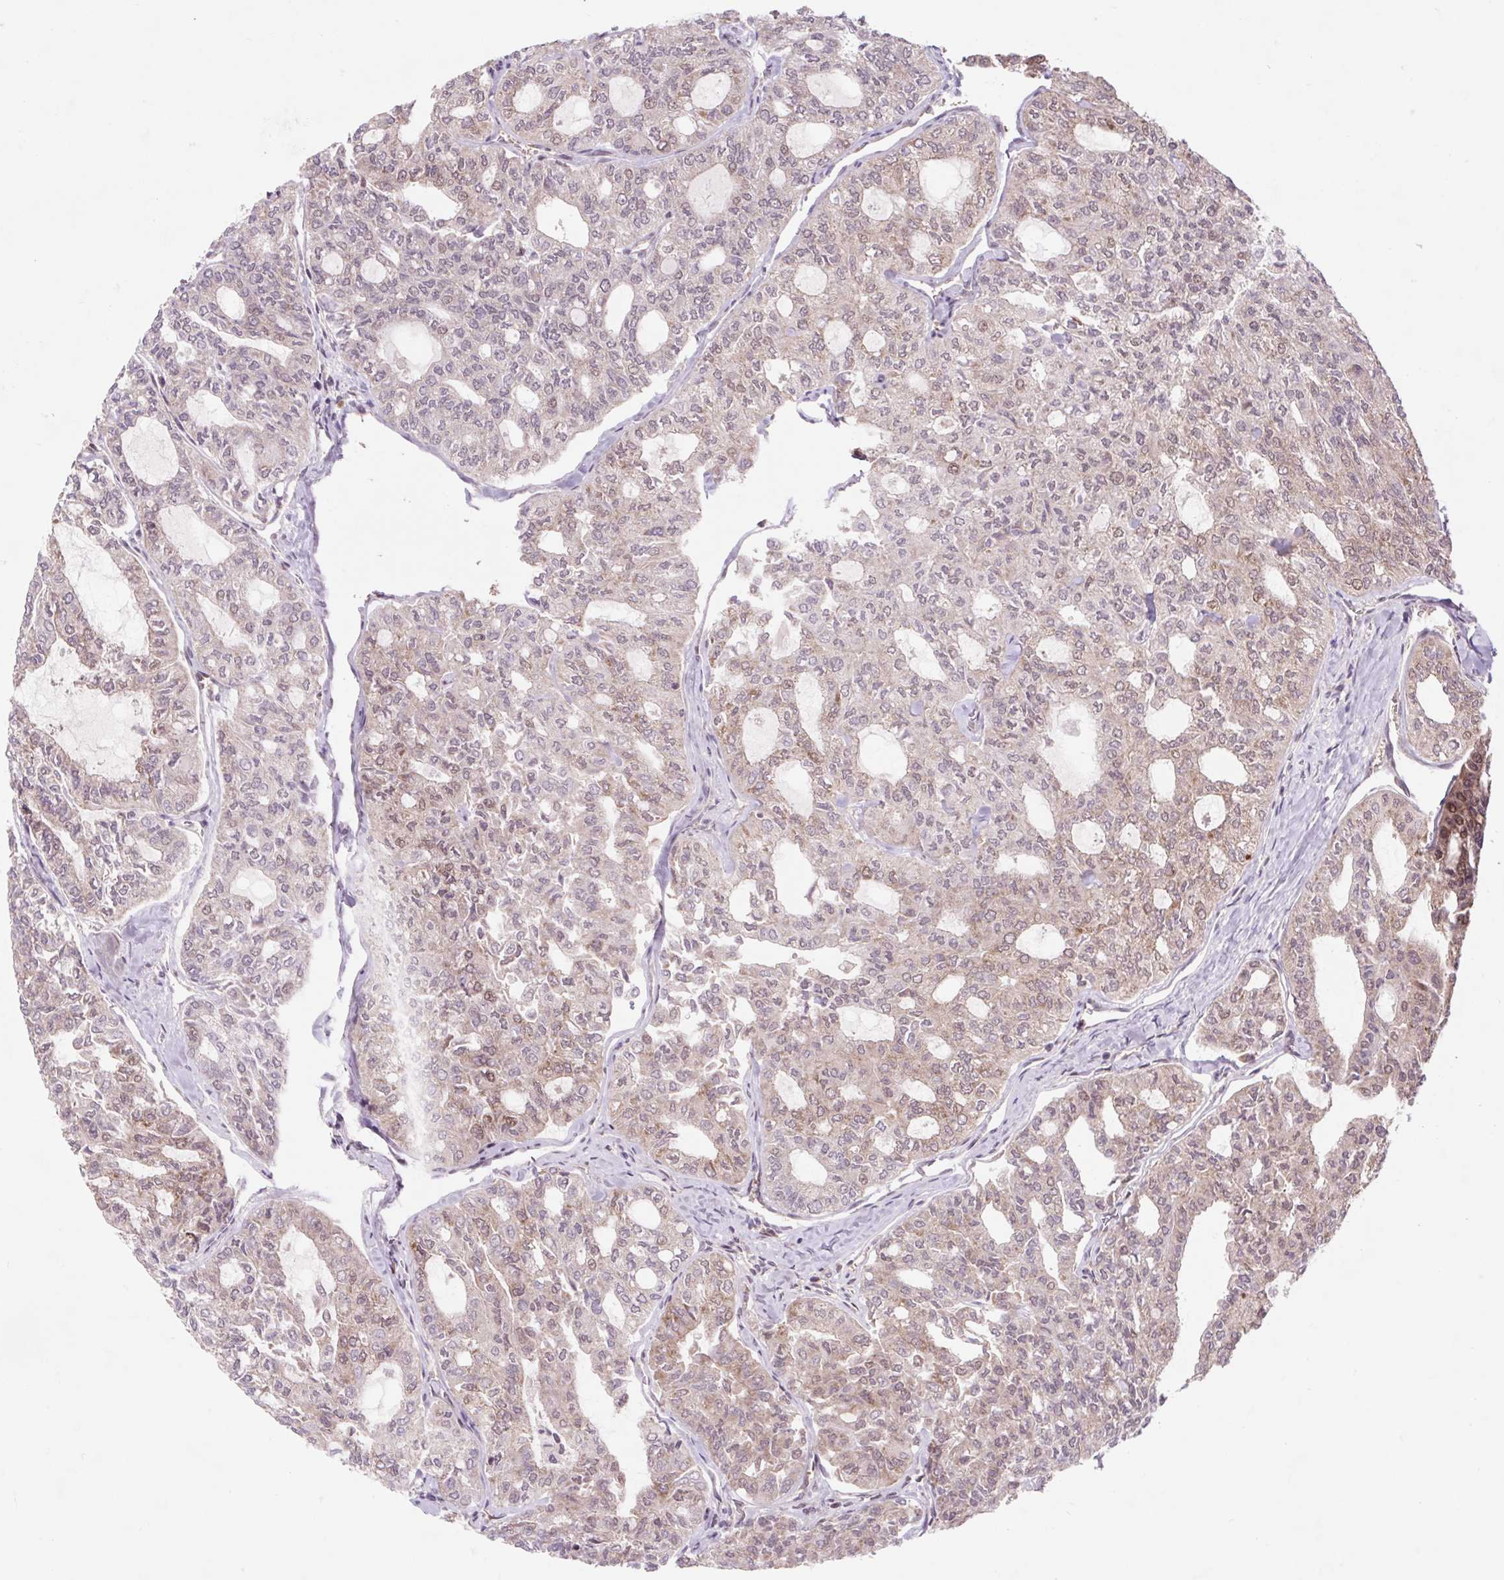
{"staining": {"intensity": "weak", "quantity": "25%-75%", "location": "cytoplasmic/membranous,nuclear"}, "tissue": "thyroid cancer", "cell_type": "Tumor cells", "image_type": "cancer", "snomed": [{"axis": "morphology", "description": "Follicular adenoma carcinoma, NOS"}, {"axis": "topography", "description": "Thyroid gland"}], "caption": "Immunohistochemical staining of human thyroid cancer reveals weak cytoplasmic/membranous and nuclear protein expression in about 25%-75% of tumor cells.", "gene": "HFE", "patient": {"sex": "male", "age": 75}}